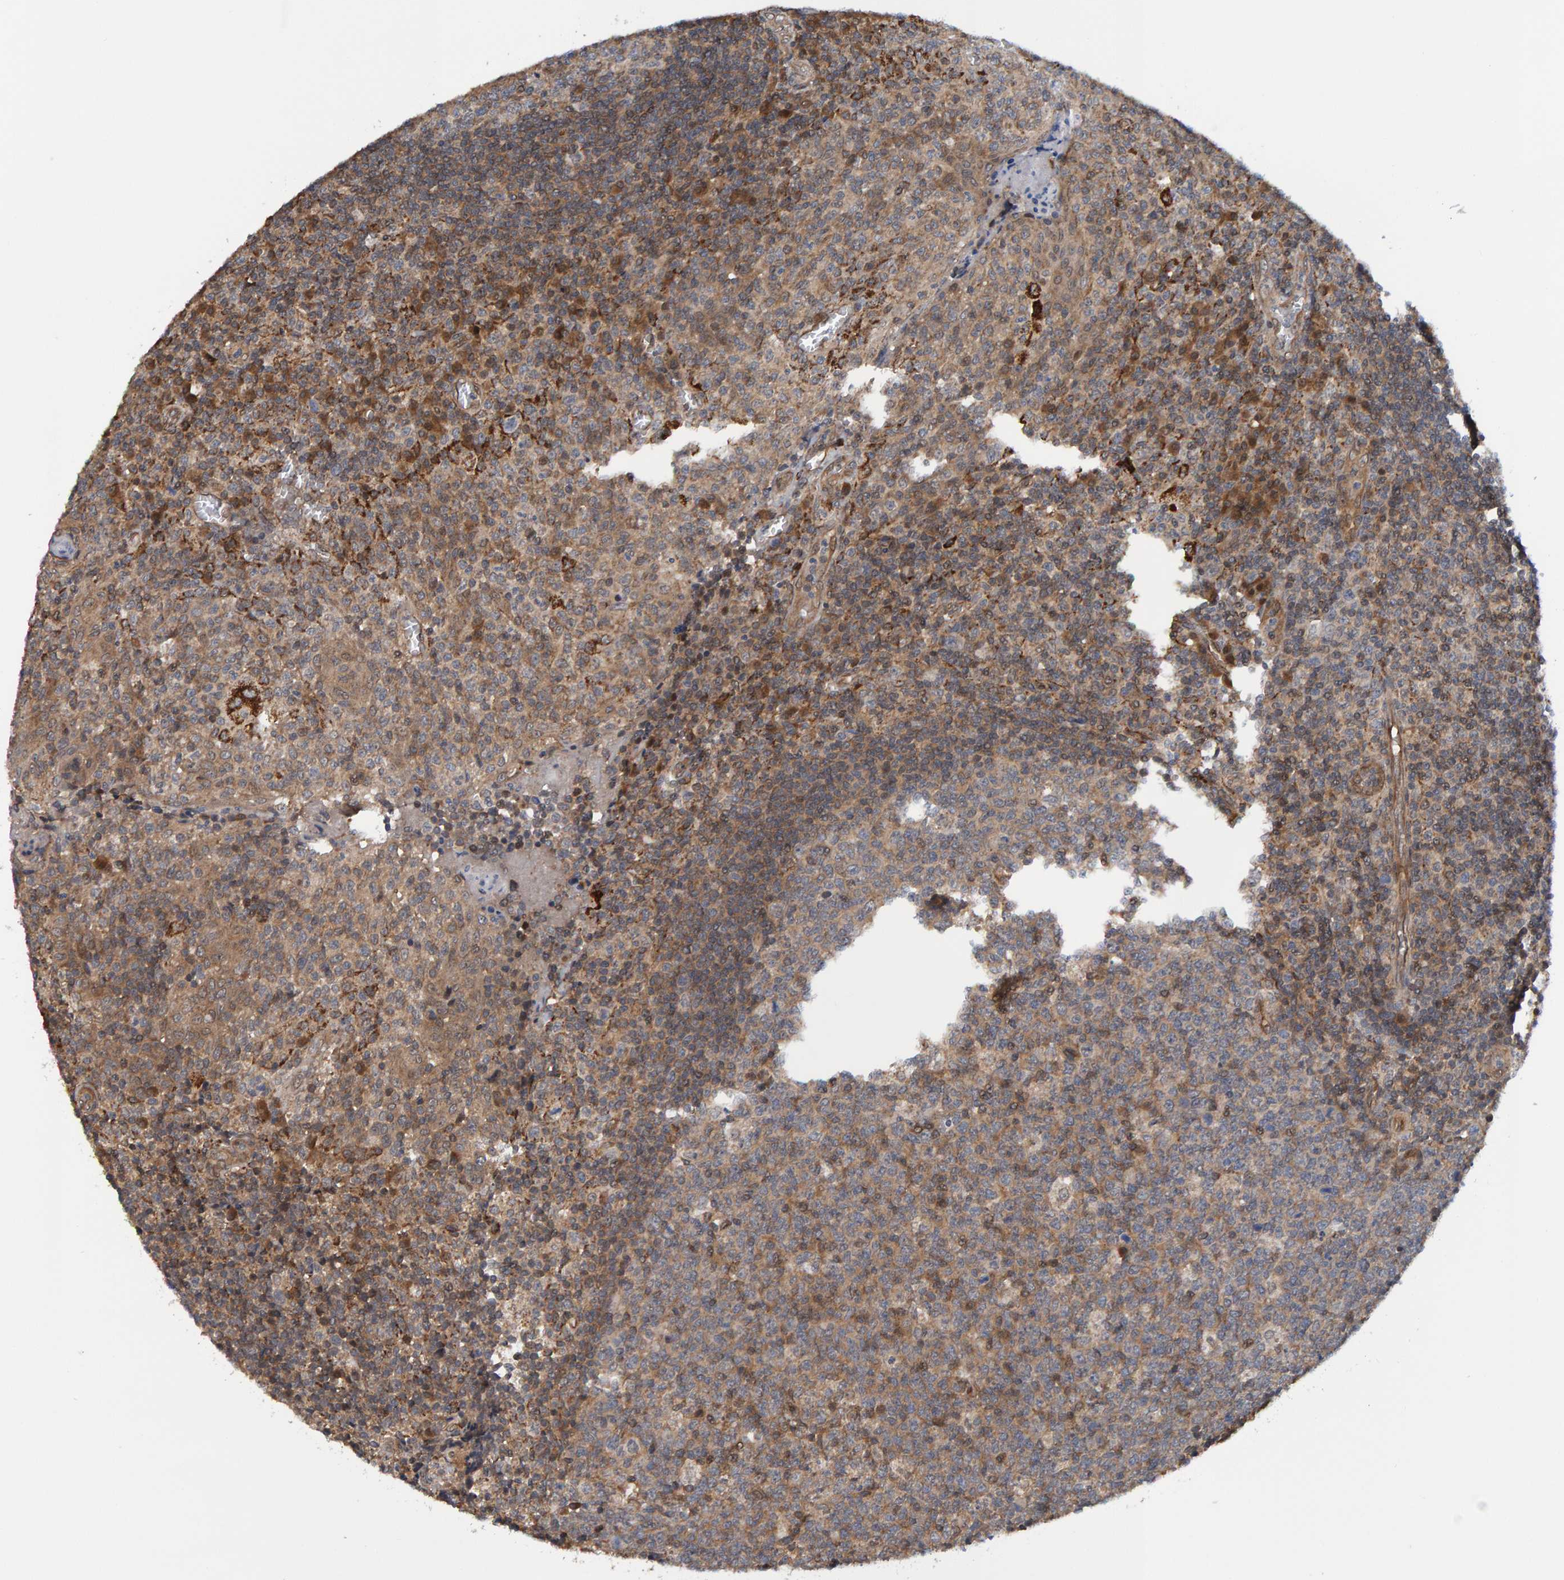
{"staining": {"intensity": "moderate", "quantity": "25%-75%", "location": "cytoplasmic/membranous"}, "tissue": "tonsil", "cell_type": "Germinal center cells", "image_type": "normal", "snomed": [{"axis": "morphology", "description": "Normal tissue, NOS"}, {"axis": "topography", "description": "Tonsil"}], "caption": "Protein analysis of normal tonsil displays moderate cytoplasmic/membranous staining in about 25%-75% of germinal center cells.", "gene": "SCRN2", "patient": {"sex": "female", "age": 19}}